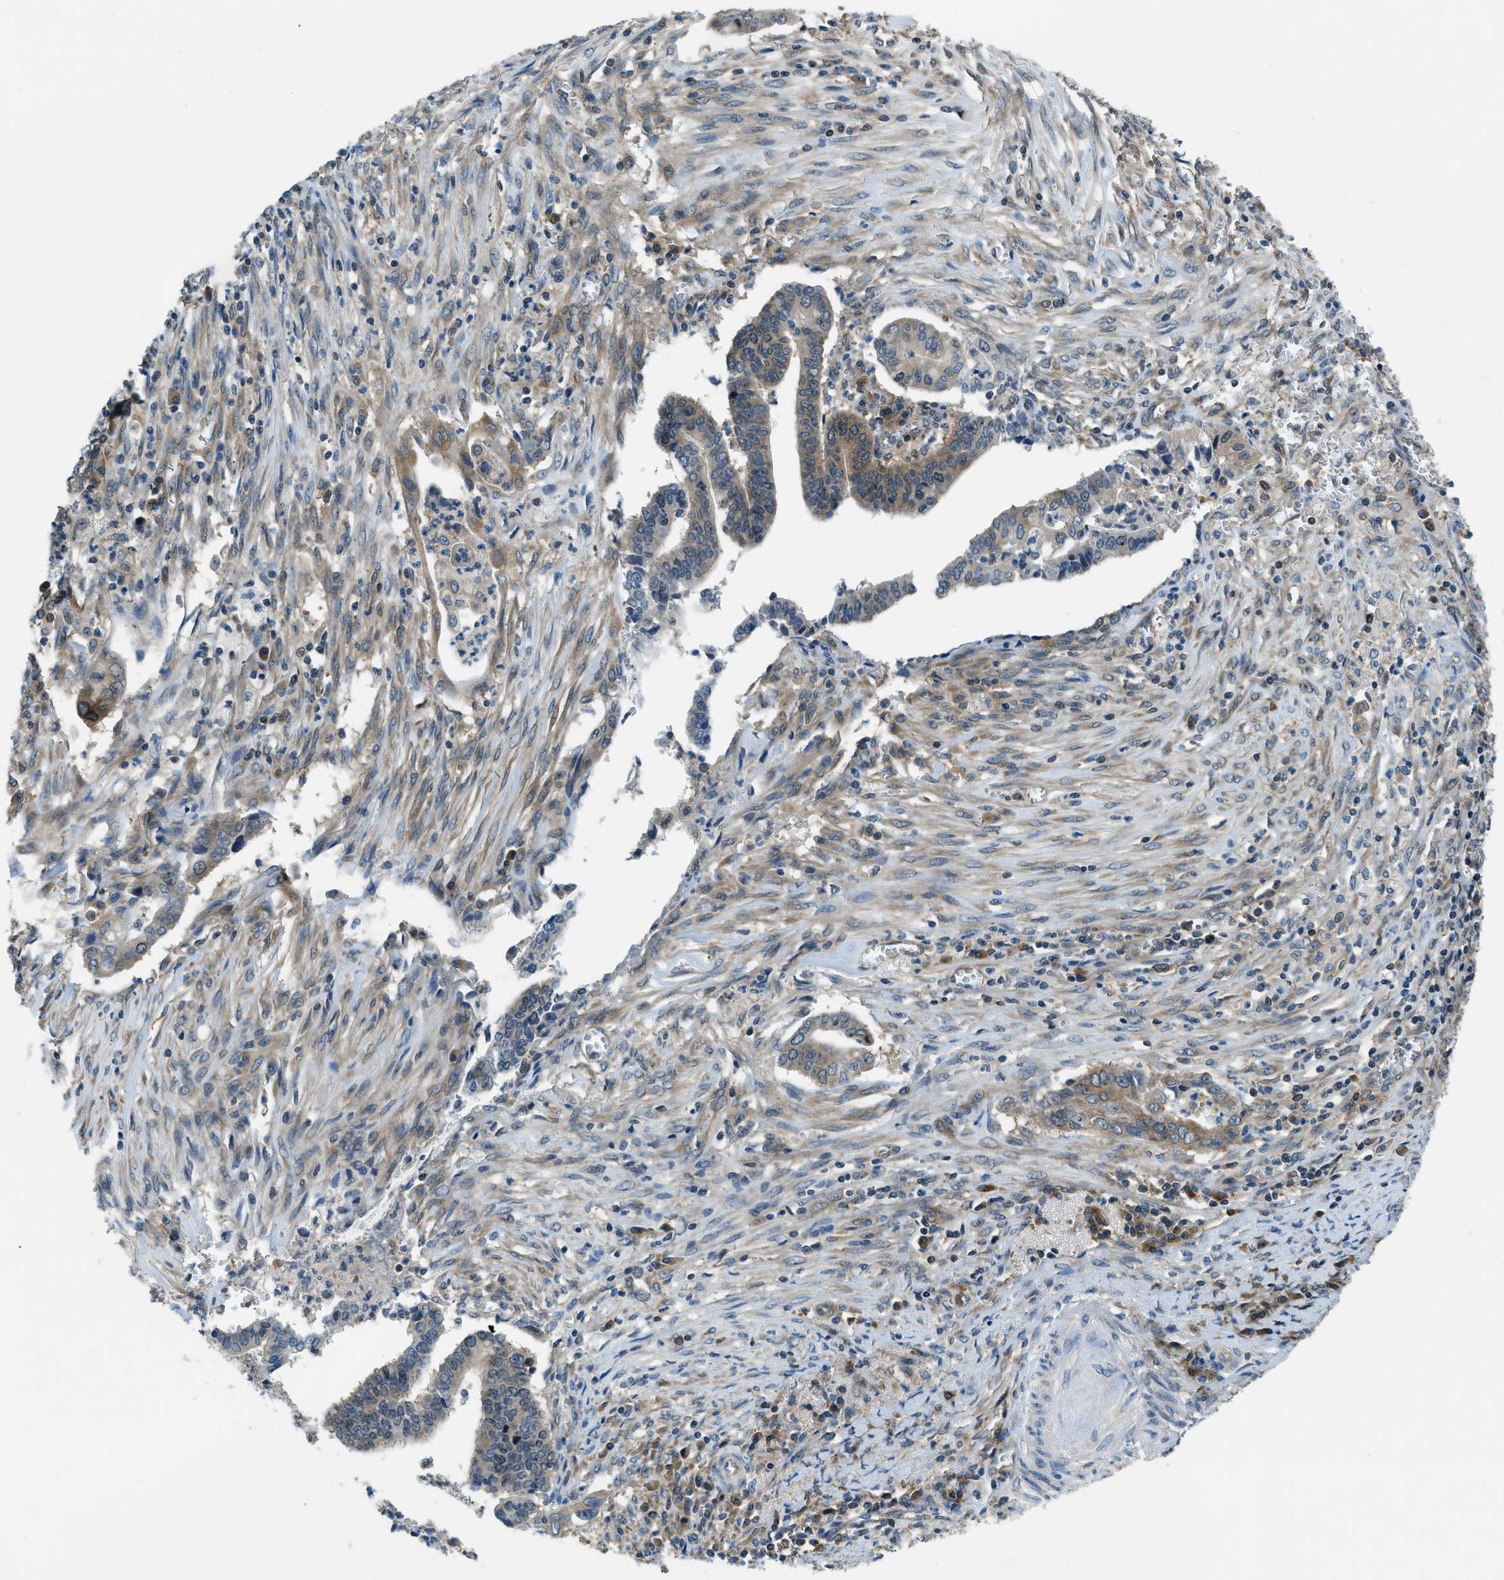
{"staining": {"intensity": "weak", "quantity": ">75%", "location": "cytoplasmic/membranous"}, "tissue": "cervical cancer", "cell_type": "Tumor cells", "image_type": "cancer", "snomed": [{"axis": "morphology", "description": "Adenocarcinoma, NOS"}, {"axis": "topography", "description": "Cervix"}], "caption": "Protein expression analysis of human adenocarcinoma (cervical) reveals weak cytoplasmic/membranous staining in about >75% of tumor cells. (Brightfield microscopy of DAB IHC at high magnification).", "gene": "ARFGAP2", "patient": {"sex": "female", "age": 44}}